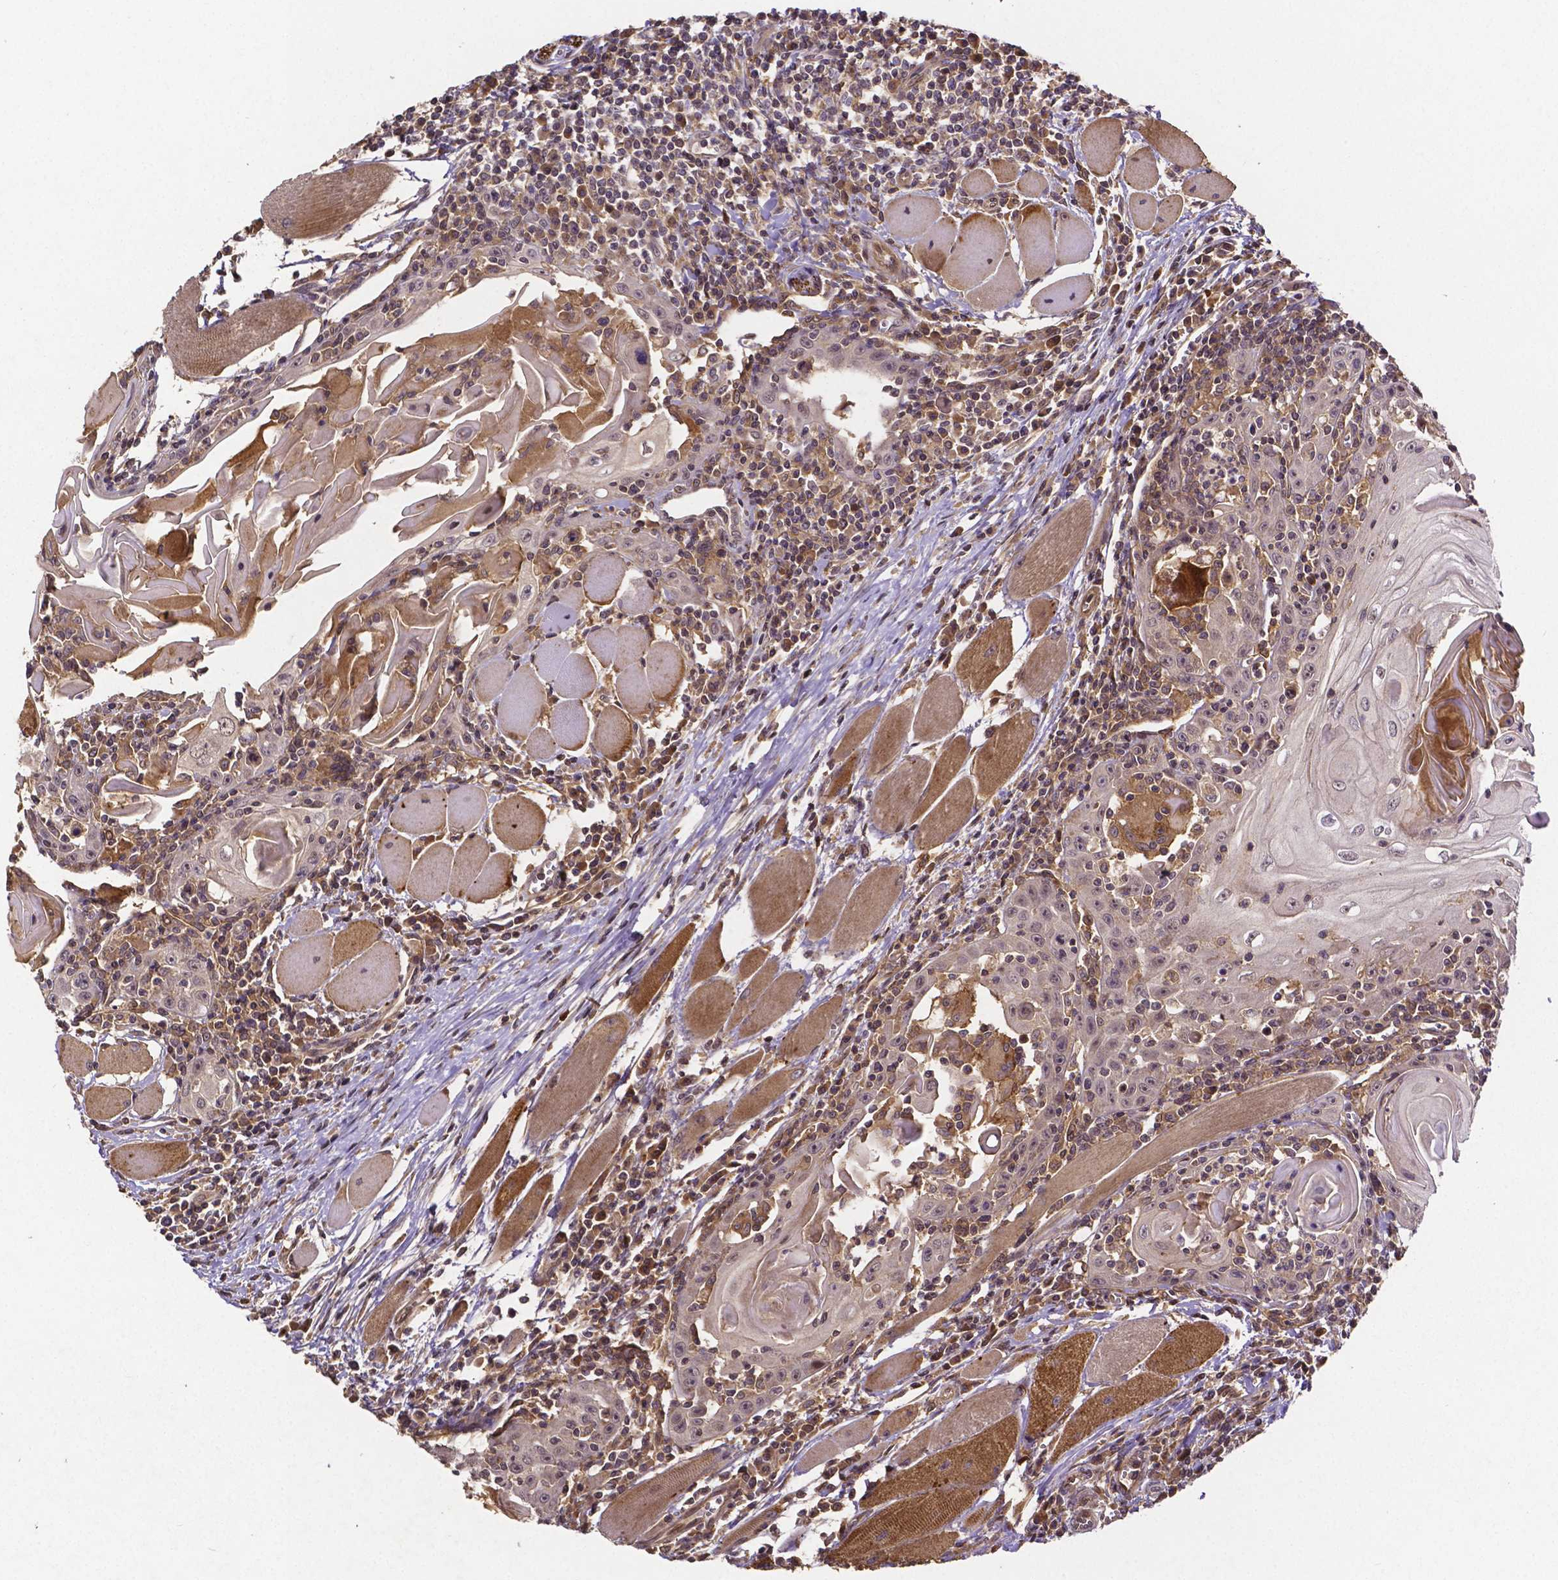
{"staining": {"intensity": "moderate", "quantity": "25%-75%", "location": "cytoplasmic/membranous,nuclear"}, "tissue": "head and neck cancer", "cell_type": "Tumor cells", "image_type": "cancer", "snomed": [{"axis": "morphology", "description": "Normal tissue, NOS"}, {"axis": "morphology", "description": "Squamous cell carcinoma, NOS"}, {"axis": "topography", "description": "Oral tissue"}, {"axis": "topography", "description": "Head-Neck"}], "caption": "Moderate cytoplasmic/membranous and nuclear positivity is identified in approximately 25%-75% of tumor cells in head and neck cancer (squamous cell carcinoma). (DAB (3,3'-diaminobenzidine) IHC with brightfield microscopy, high magnification).", "gene": "RNF123", "patient": {"sex": "male", "age": 52}}